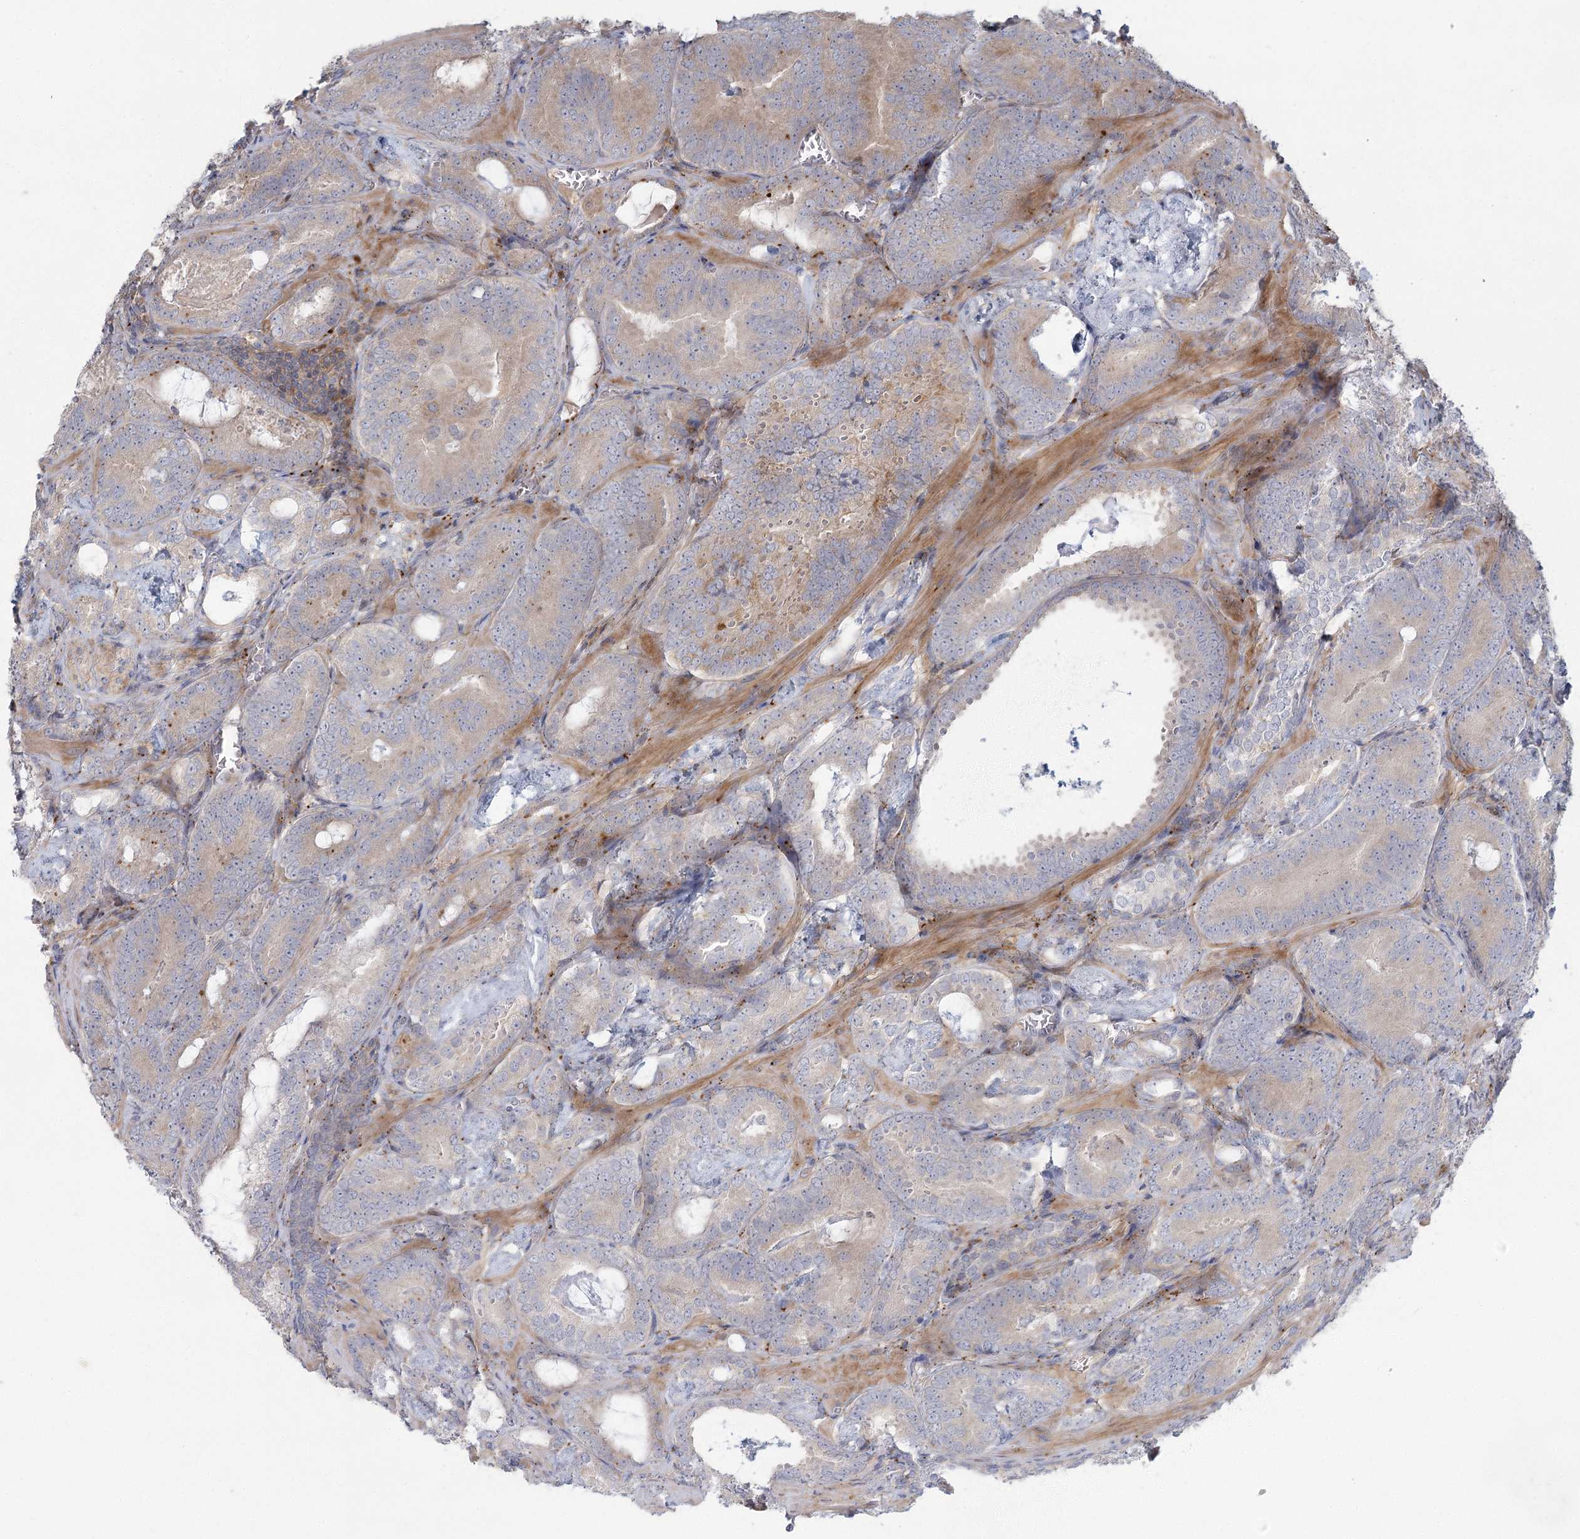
{"staining": {"intensity": "moderate", "quantity": "<25%", "location": "cytoplasmic/membranous"}, "tissue": "prostate cancer", "cell_type": "Tumor cells", "image_type": "cancer", "snomed": [{"axis": "morphology", "description": "Adenocarcinoma, Low grade"}, {"axis": "topography", "description": "Prostate"}], "caption": "High-power microscopy captured an immunohistochemistry (IHC) photomicrograph of adenocarcinoma (low-grade) (prostate), revealing moderate cytoplasmic/membranous expression in about <25% of tumor cells.", "gene": "FAM110C", "patient": {"sex": "male", "age": 60}}